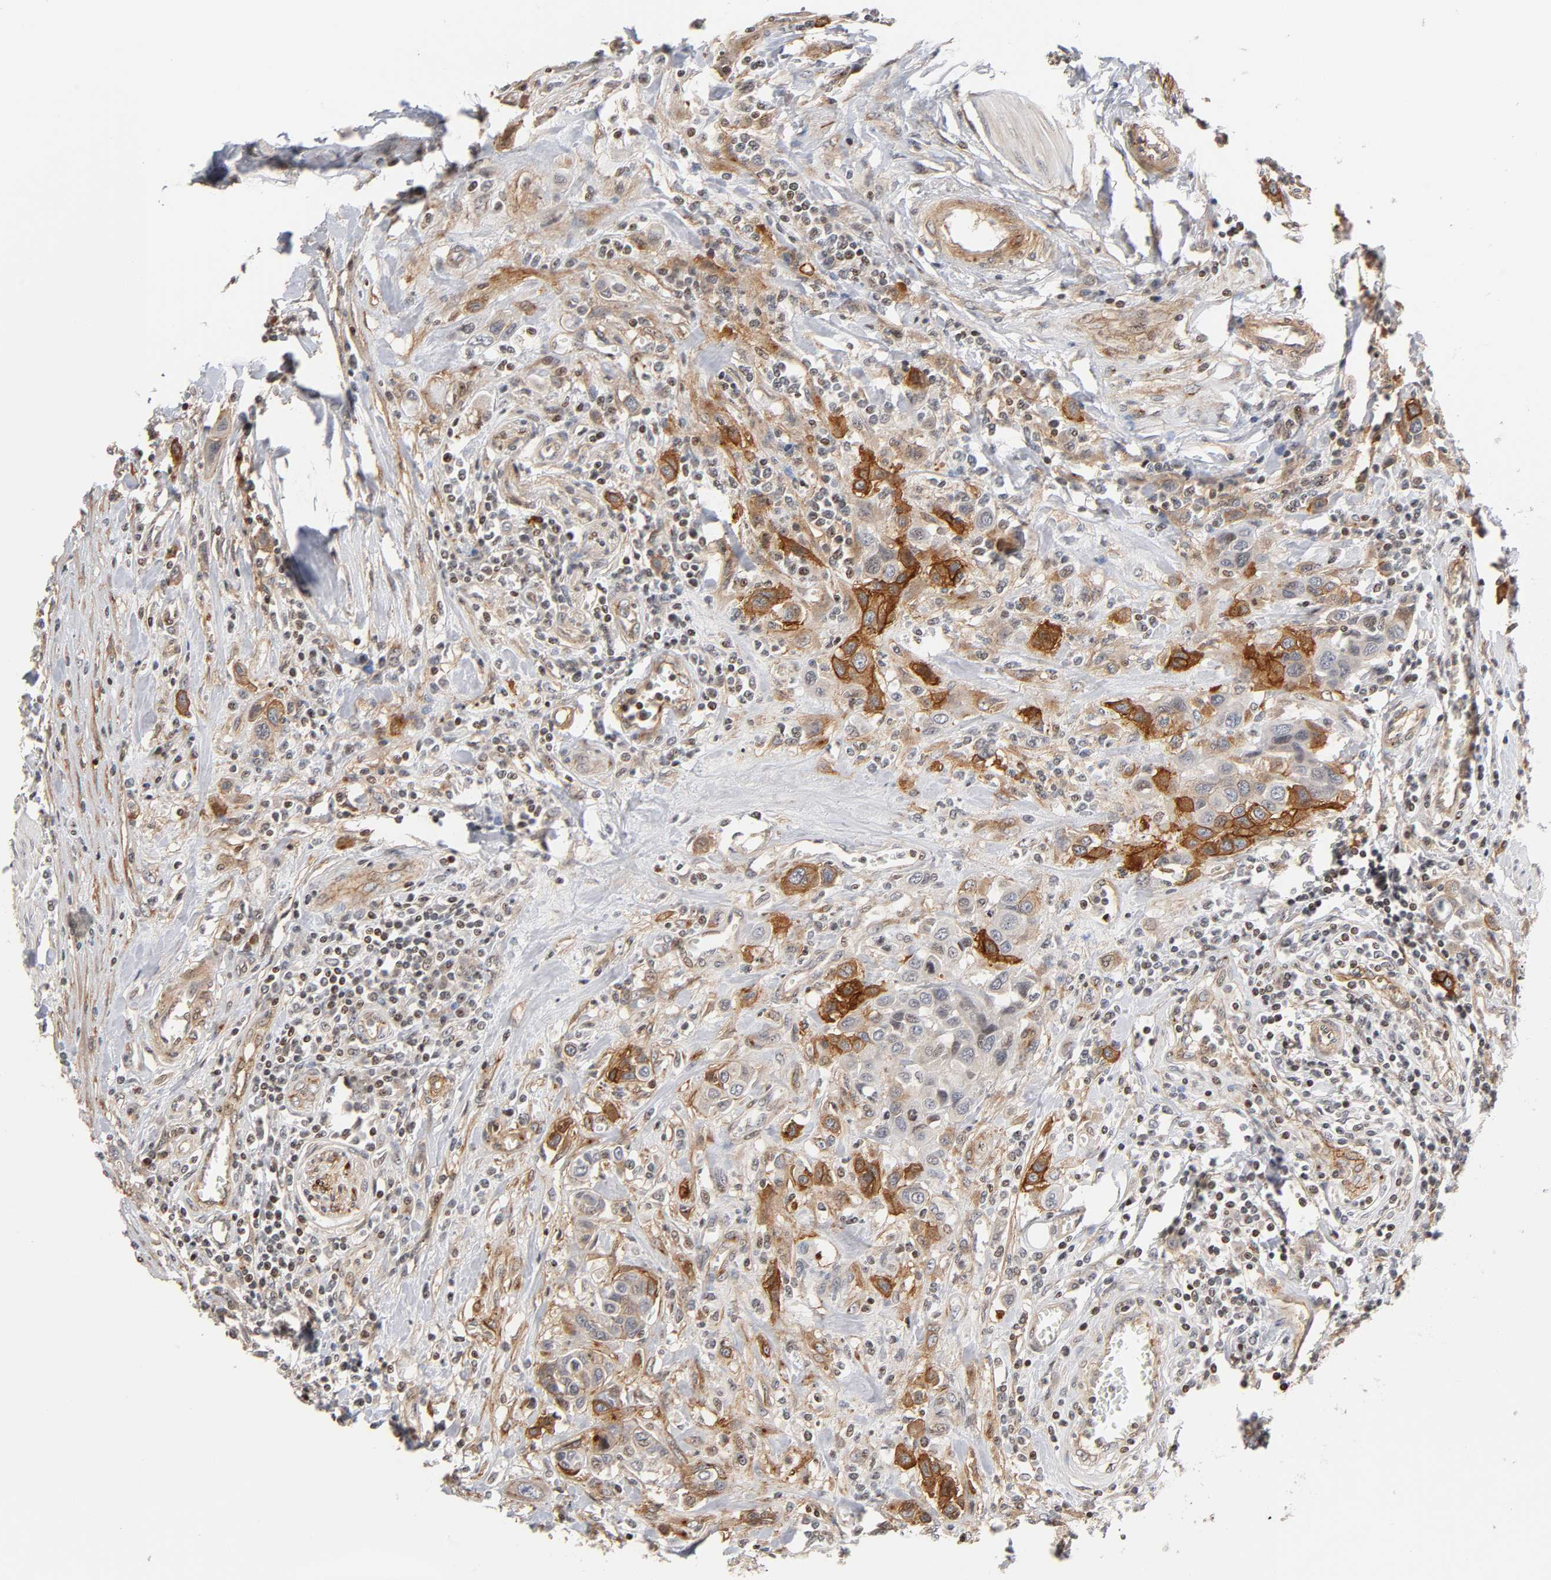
{"staining": {"intensity": "strong", "quantity": "25%-75%", "location": "cytoplasmic/membranous"}, "tissue": "urothelial cancer", "cell_type": "Tumor cells", "image_type": "cancer", "snomed": [{"axis": "morphology", "description": "Urothelial carcinoma, High grade"}, {"axis": "topography", "description": "Urinary bladder"}], "caption": "IHC image of neoplastic tissue: high-grade urothelial carcinoma stained using immunohistochemistry (IHC) shows high levels of strong protein expression localized specifically in the cytoplasmic/membranous of tumor cells, appearing as a cytoplasmic/membranous brown color.", "gene": "ITGAV", "patient": {"sex": "male", "age": 50}}